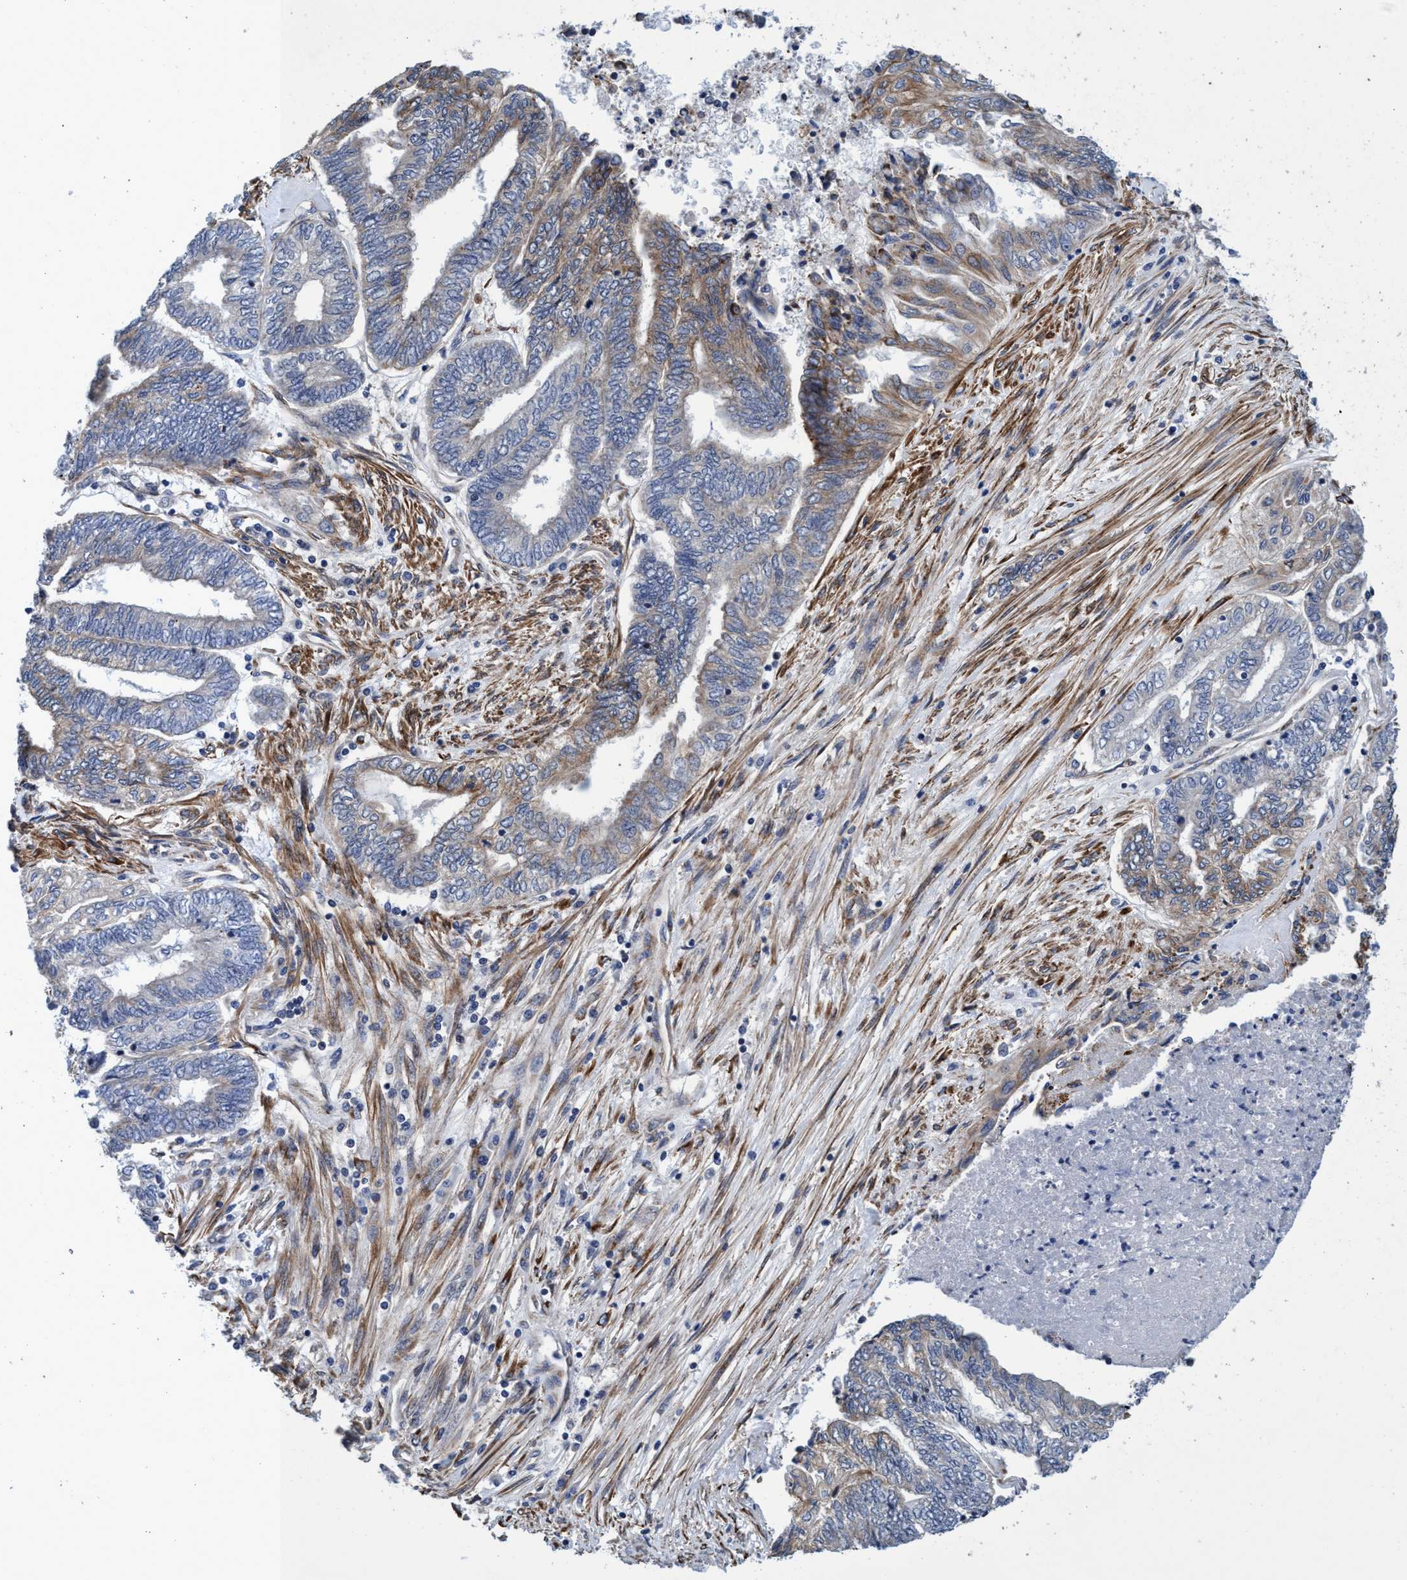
{"staining": {"intensity": "moderate", "quantity": "<25%", "location": "cytoplasmic/membranous"}, "tissue": "endometrial cancer", "cell_type": "Tumor cells", "image_type": "cancer", "snomed": [{"axis": "morphology", "description": "Adenocarcinoma, NOS"}, {"axis": "topography", "description": "Uterus"}, {"axis": "topography", "description": "Endometrium"}], "caption": "Brown immunohistochemical staining in endometrial cancer (adenocarcinoma) displays moderate cytoplasmic/membranous staining in approximately <25% of tumor cells. (IHC, brightfield microscopy, high magnification).", "gene": "CALCOCO2", "patient": {"sex": "female", "age": 70}}